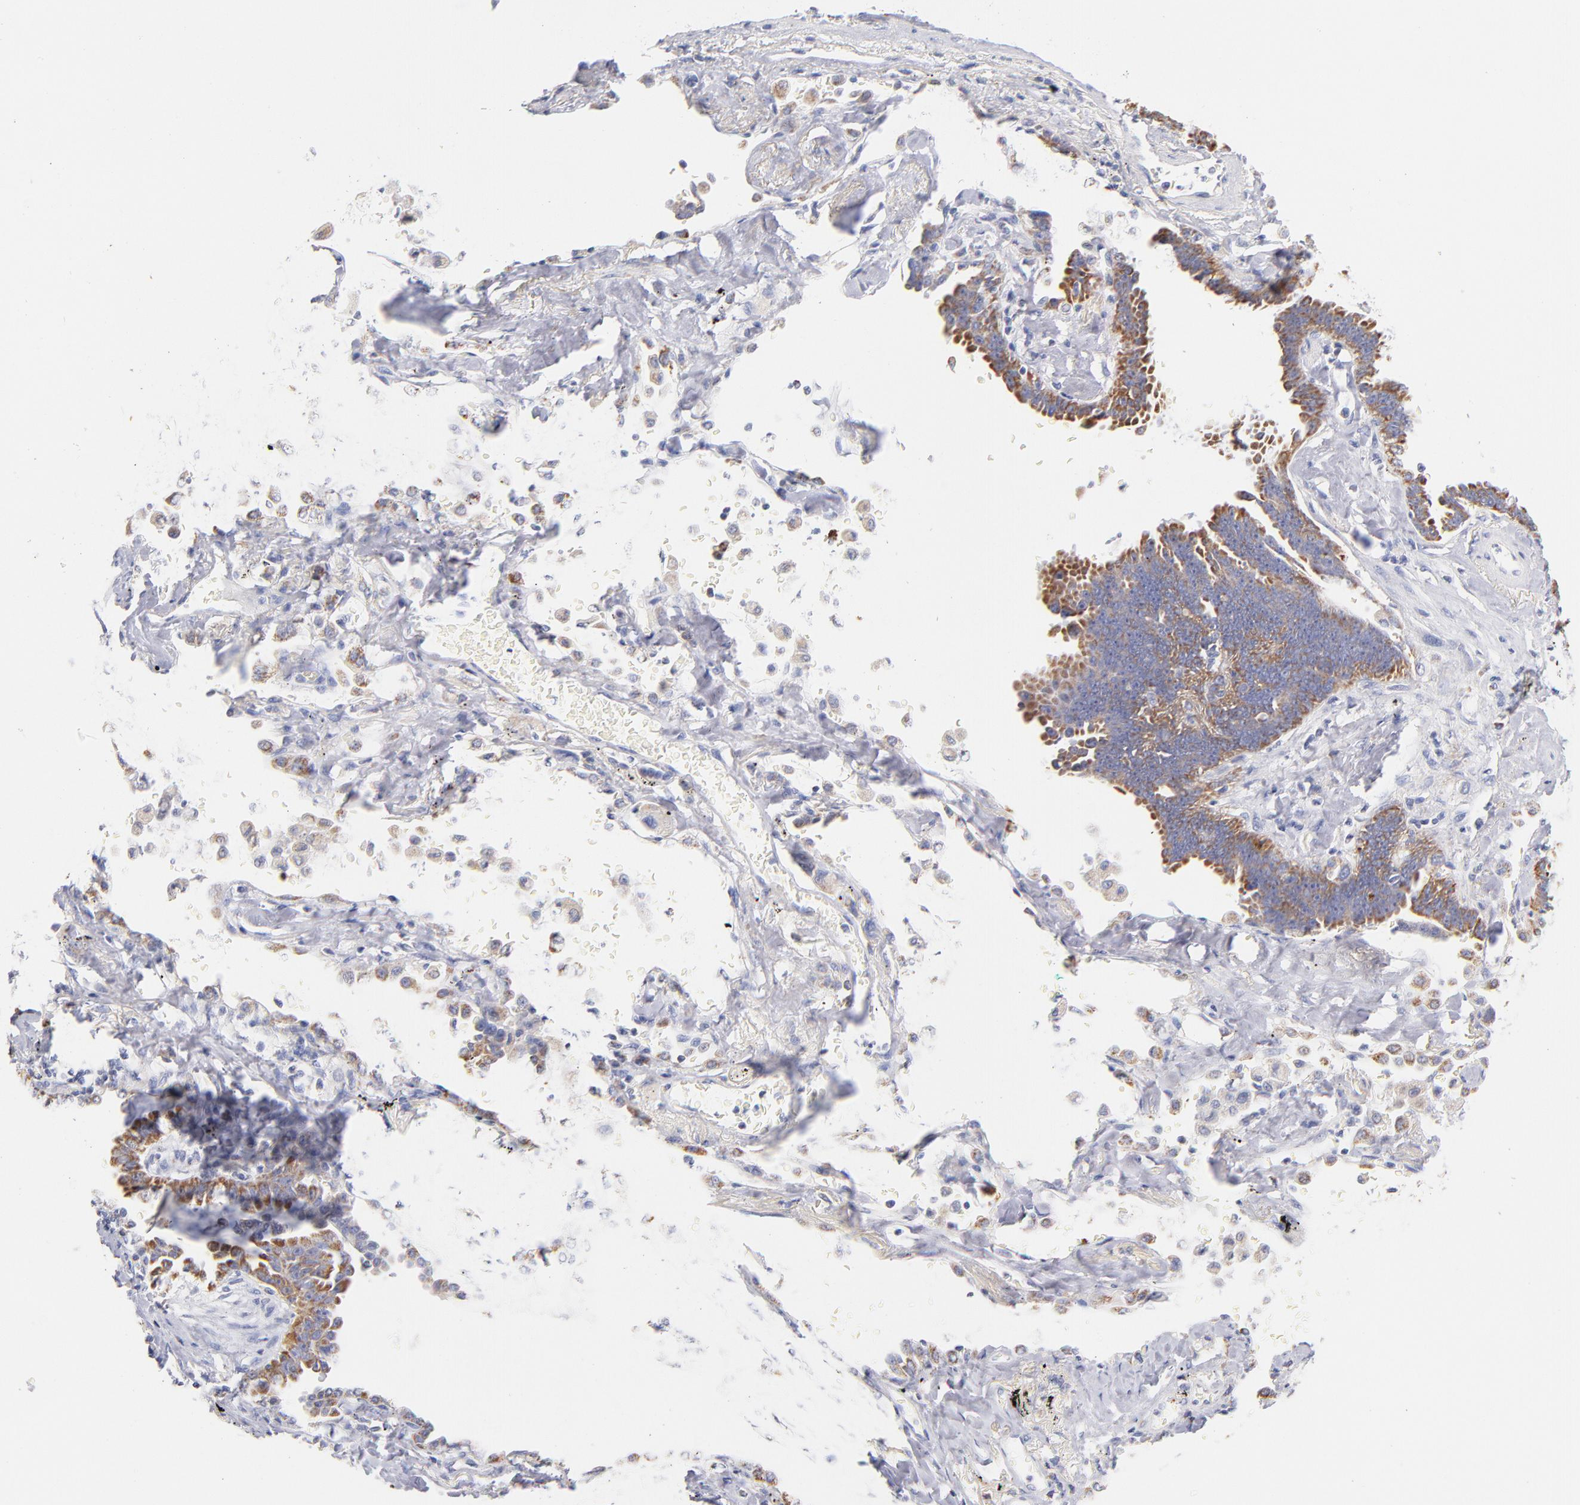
{"staining": {"intensity": "moderate", "quantity": ">75%", "location": "cytoplasmic/membranous"}, "tissue": "lung cancer", "cell_type": "Tumor cells", "image_type": "cancer", "snomed": [{"axis": "morphology", "description": "Adenocarcinoma, NOS"}, {"axis": "topography", "description": "Lung"}], "caption": "IHC staining of lung adenocarcinoma, which exhibits medium levels of moderate cytoplasmic/membranous positivity in approximately >75% of tumor cells indicating moderate cytoplasmic/membranous protein positivity. The staining was performed using DAB (3,3'-diaminobenzidine) (brown) for protein detection and nuclei were counterstained in hematoxylin (blue).", "gene": "AIFM1", "patient": {"sex": "female", "age": 64}}